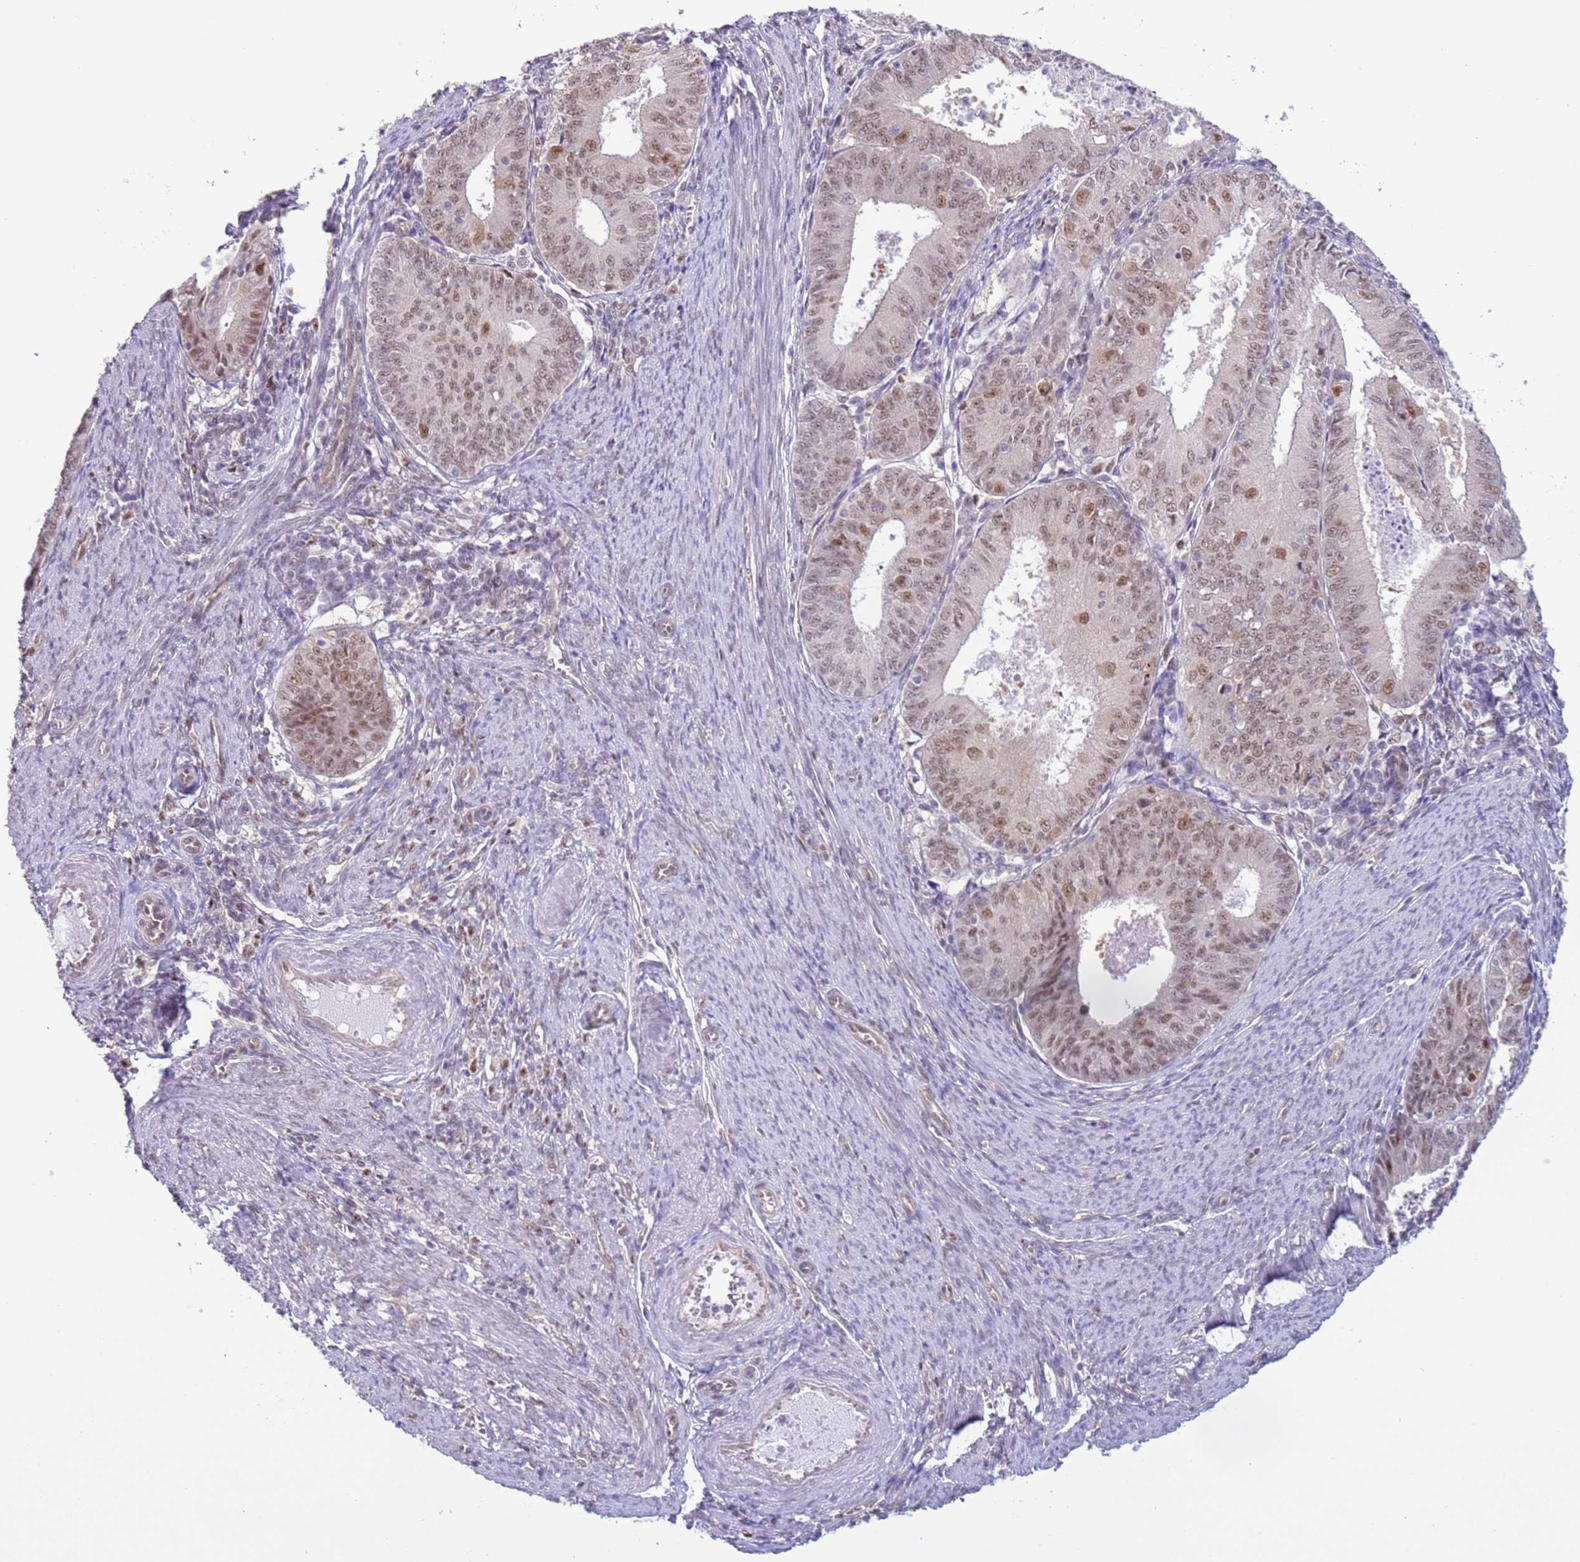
{"staining": {"intensity": "moderate", "quantity": ">75%", "location": "nuclear"}, "tissue": "endometrial cancer", "cell_type": "Tumor cells", "image_type": "cancer", "snomed": [{"axis": "morphology", "description": "Adenocarcinoma, NOS"}, {"axis": "topography", "description": "Endometrium"}], "caption": "Endometrial adenocarcinoma was stained to show a protein in brown. There is medium levels of moderate nuclear positivity in about >75% of tumor cells.", "gene": "PRPF6", "patient": {"sex": "female", "age": 57}}